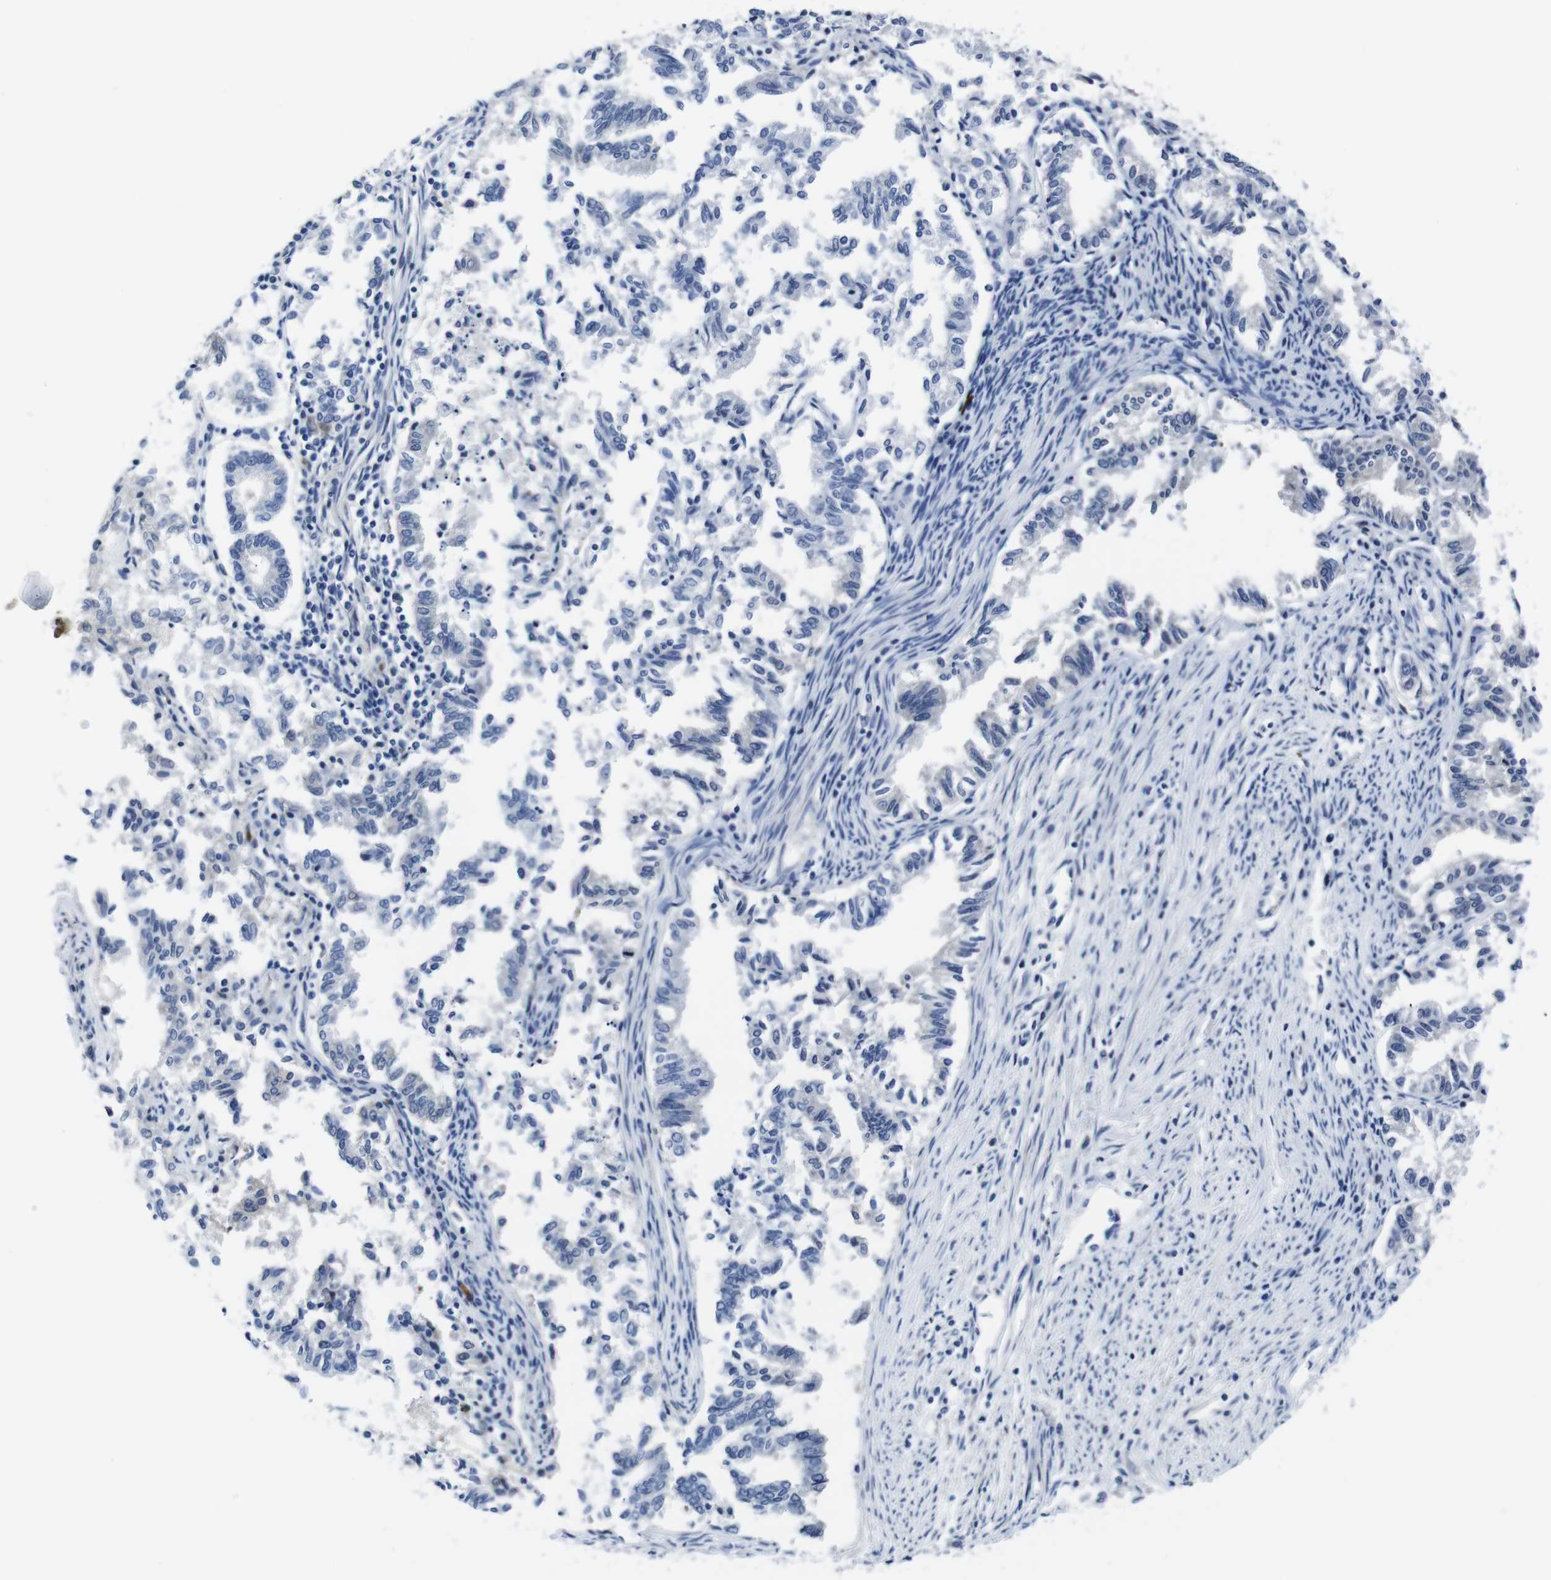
{"staining": {"intensity": "negative", "quantity": "none", "location": "none"}, "tissue": "endometrial cancer", "cell_type": "Tumor cells", "image_type": "cancer", "snomed": [{"axis": "morphology", "description": "Necrosis, NOS"}, {"axis": "morphology", "description": "Adenocarcinoma, NOS"}, {"axis": "topography", "description": "Endometrium"}], "caption": "A high-resolution micrograph shows immunohistochemistry staining of endometrial cancer, which demonstrates no significant staining in tumor cells. (Immunohistochemistry (ihc), brightfield microscopy, high magnification).", "gene": "EIF4A1", "patient": {"sex": "female", "age": 79}}